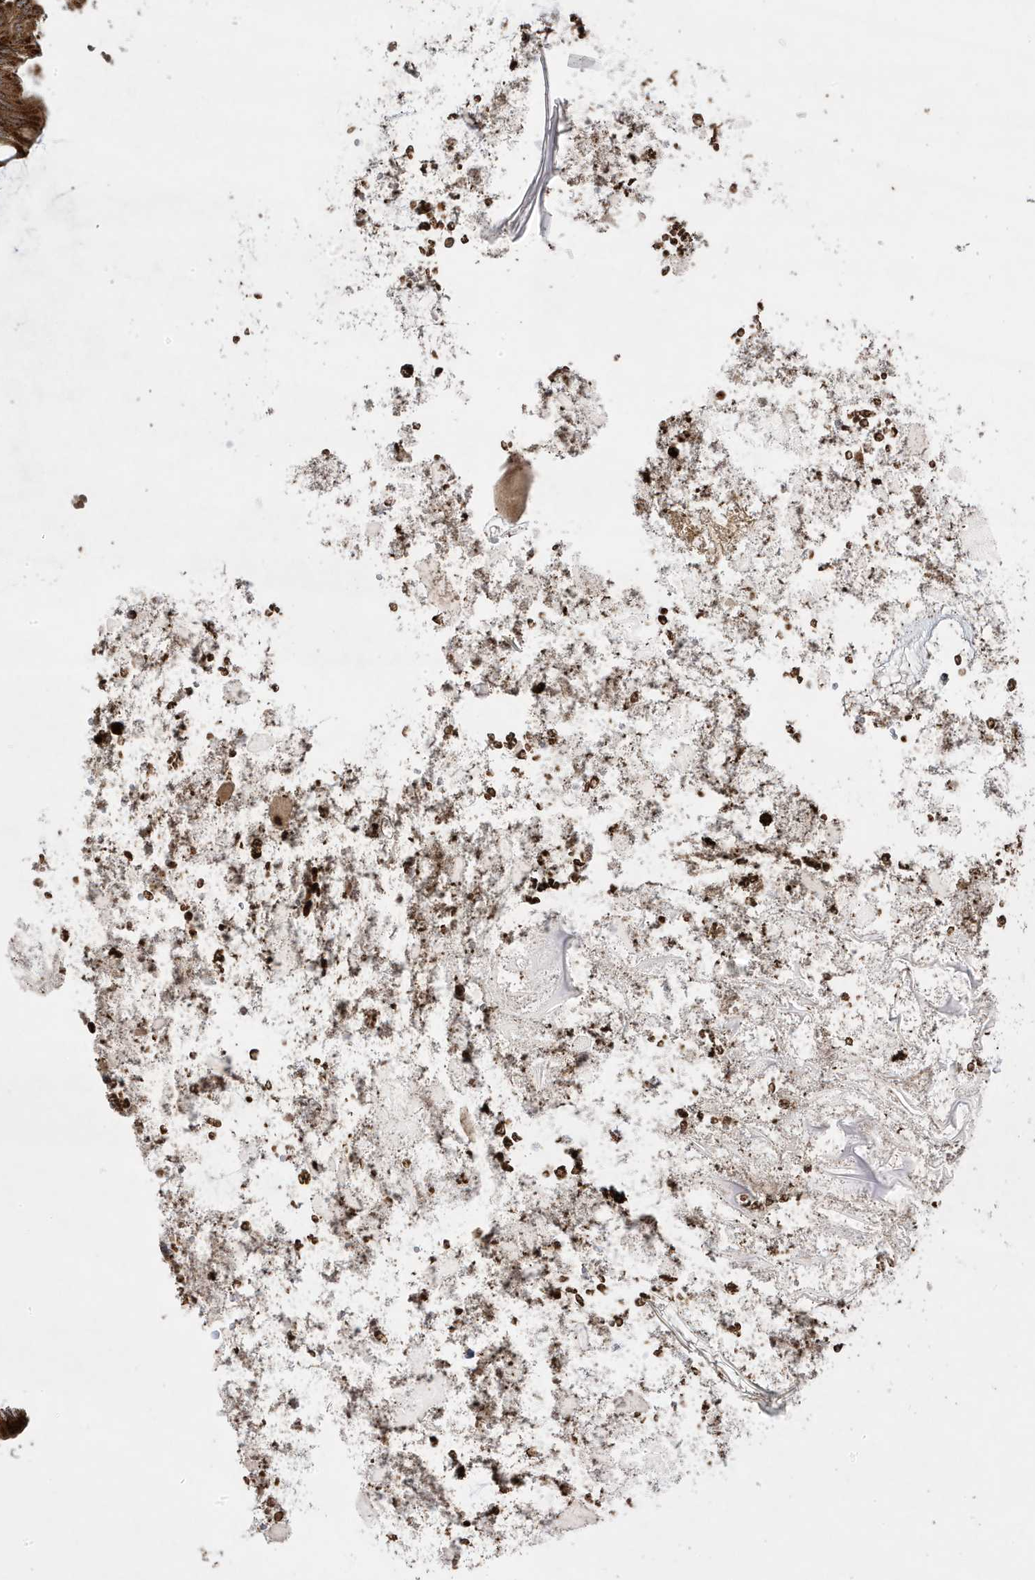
{"staining": {"intensity": "strong", "quantity": ">75%", "location": "cytoplasmic/membranous"}, "tissue": "appendix", "cell_type": "Glandular cells", "image_type": "normal", "snomed": [{"axis": "morphology", "description": "Normal tissue, NOS"}, {"axis": "topography", "description": "Appendix"}], "caption": "Immunohistochemical staining of benign human appendix shows >75% levels of strong cytoplasmic/membranous protein expression in about >75% of glandular cells.", "gene": "CLUAP1", "patient": {"sex": "female", "age": 54}}